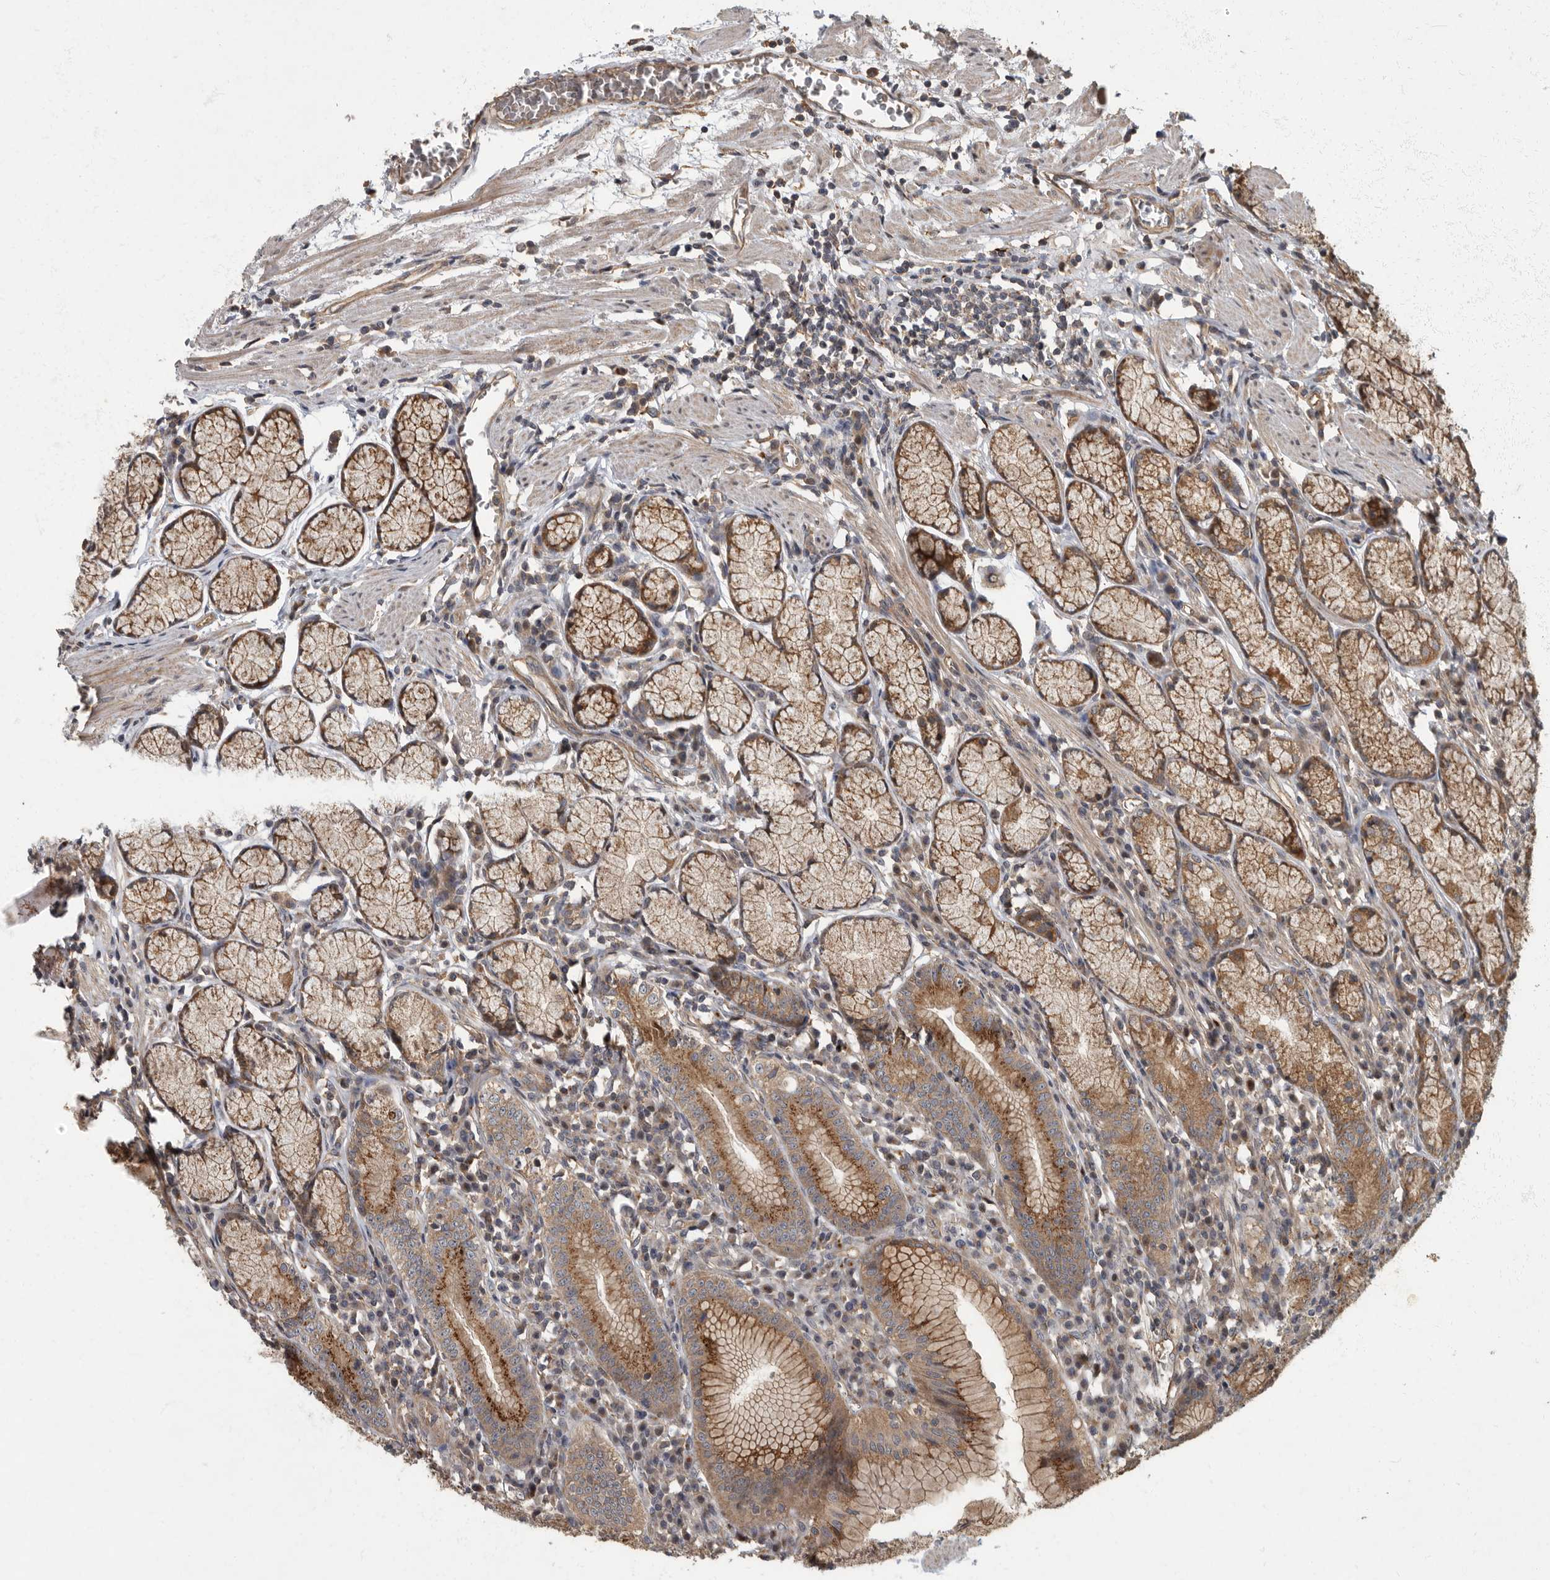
{"staining": {"intensity": "moderate", "quantity": ">75%", "location": "cytoplasmic/membranous"}, "tissue": "stomach", "cell_type": "Glandular cells", "image_type": "normal", "snomed": [{"axis": "morphology", "description": "Normal tissue, NOS"}, {"axis": "topography", "description": "Stomach"}], "caption": "About >75% of glandular cells in normal human stomach show moderate cytoplasmic/membranous protein expression as visualized by brown immunohistochemical staining.", "gene": "IQCK", "patient": {"sex": "male", "age": 55}}